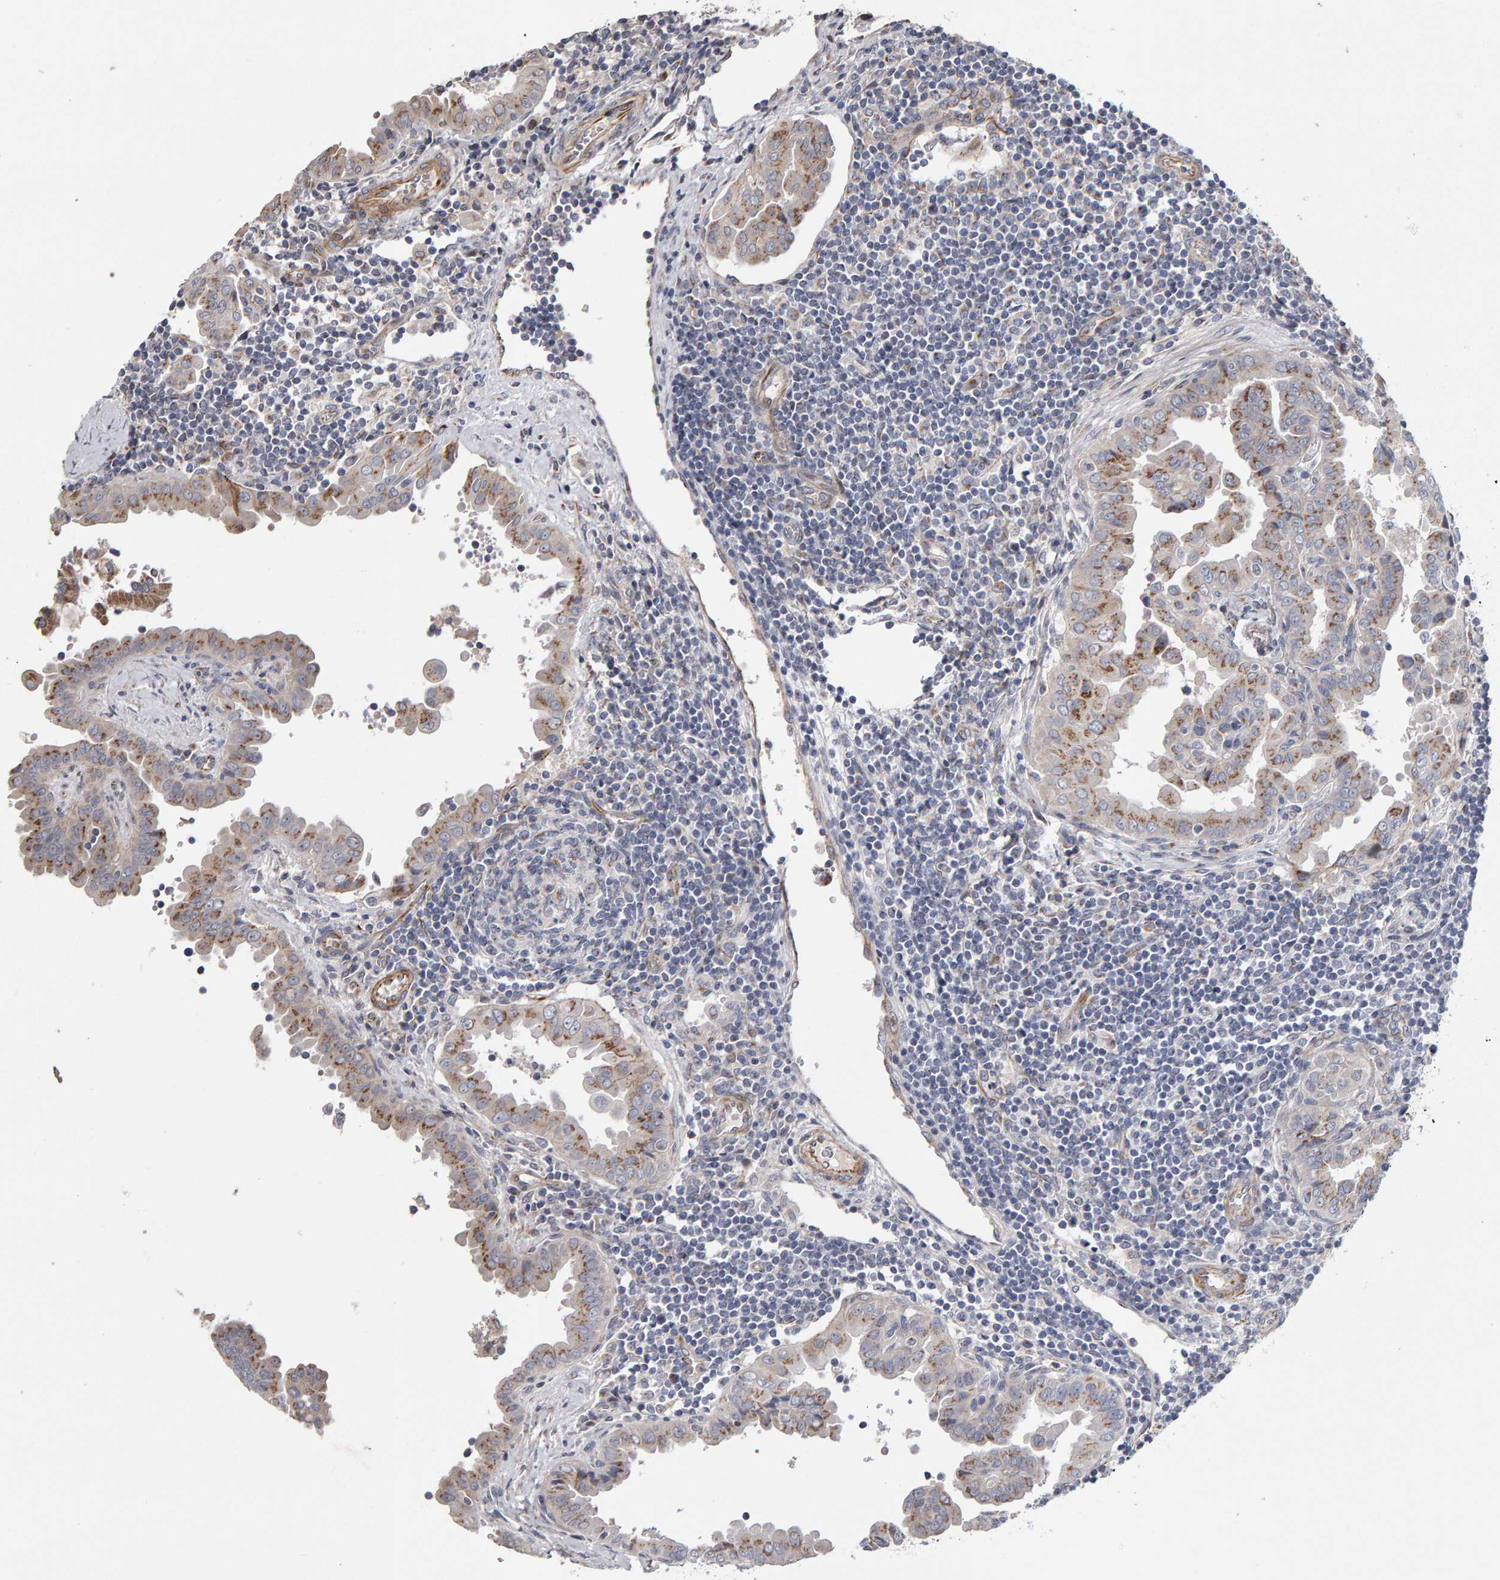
{"staining": {"intensity": "moderate", "quantity": ">75%", "location": "cytoplasmic/membranous"}, "tissue": "thyroid cancer", "cell_type": "Tumor cells", "image_type": "cancer", "snomed": [{"axis": "morphology", "description": "Papillary adenocarcinoma, NOS"}, {"axis": "topography", "description": "Thyroid gland"}], "caption": "Tumor cells reveal medium levels of moderate cytoplasmic/membranous expression in about >75% of cells in thyroid papillary adenocarcinoma.", "gene": "CANT1", "patient": {"sex": "male", "age": 33}}